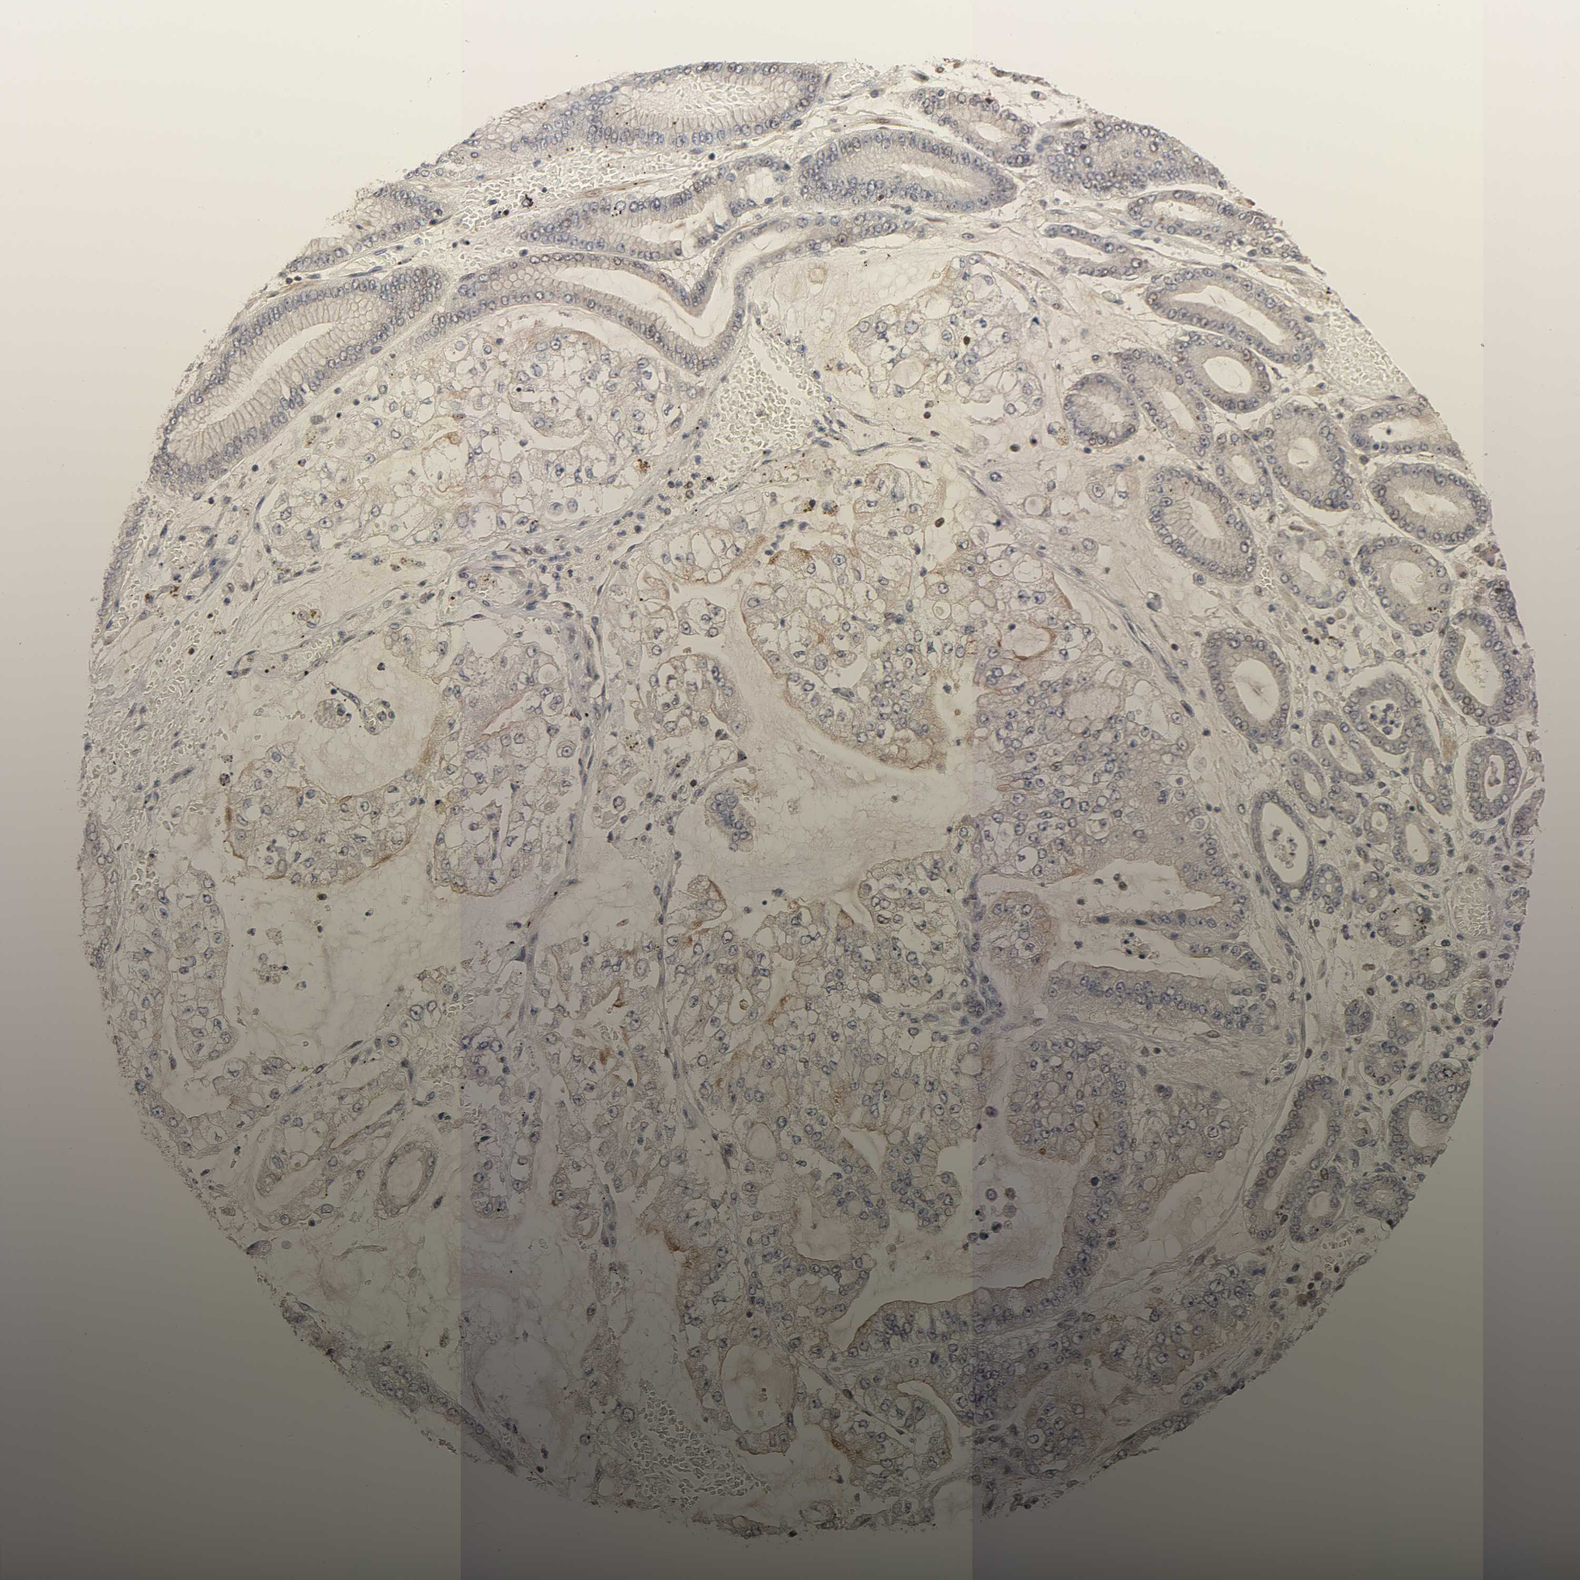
{"staining": {"intensity": "moderate", "quantity": "25%-75%", "location": "cytoplasmic/membranous"}, "tissue": "stomach cancer", "cell_type": "Tumor cells", "image_type": "cancer", "snomed": [{"axis": "morphology", "description": "Normal tissue, NOS"}, {"axis": "morphology", "description": "Adenocarcinoma, NOS"}, {"axis": "topography", "description": "Stomach, upper"}, {"axis": "topography", "description": "Stomach"}], "caption": "High-magnification brightfield microscopy of stomach cancer (adenocarcinoma) stained with DAB (brown) and counterstained with hematoxylin (blue). tumor cells exhibit moderate cytoplasmic/membranous expression is seen in approximately25%-75% of cells.", "gene": "CPN2", "patient": {"sex": "male", "age": 76}}